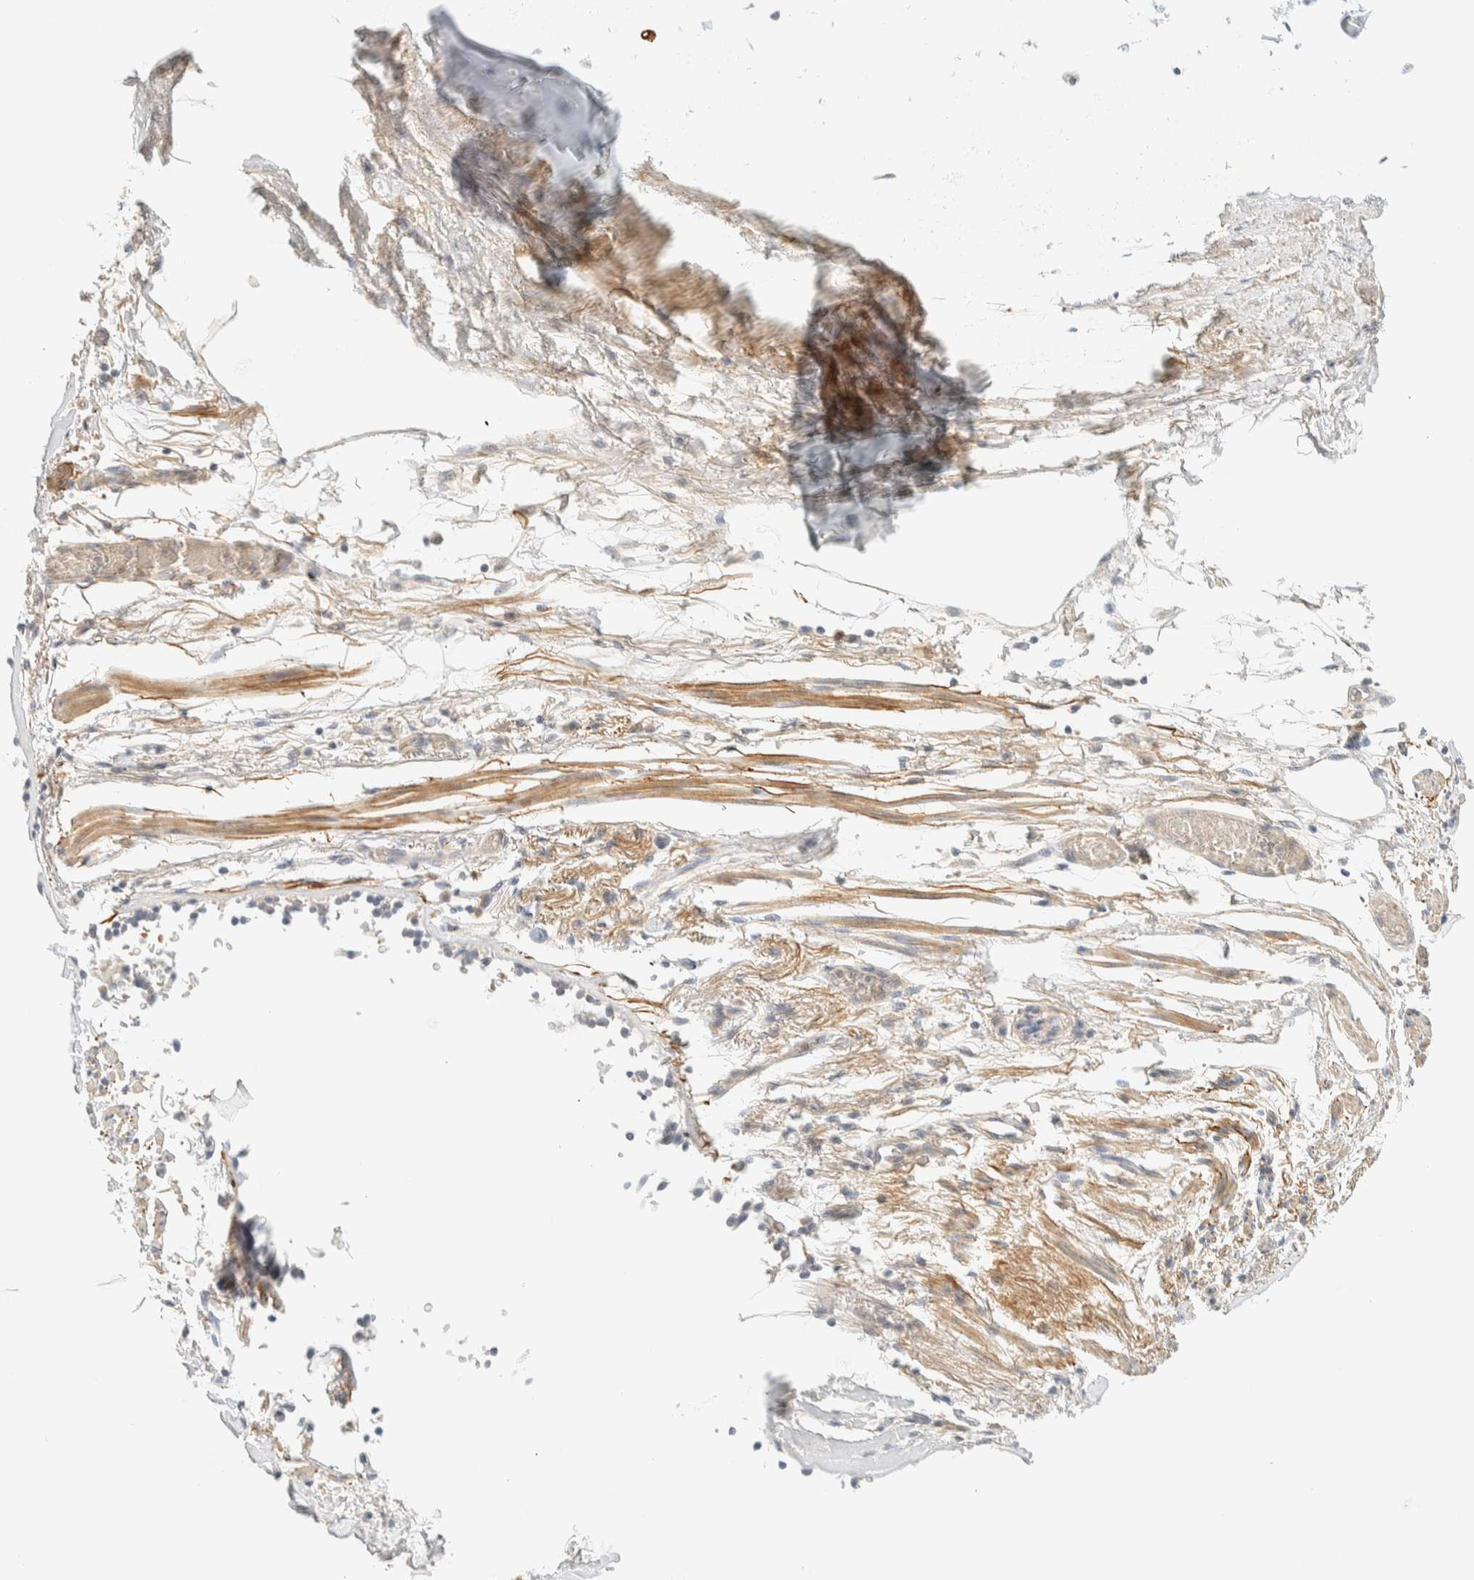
{"staining": {"intensity": "weak", "quantity": ">75%", "location": "cytoplasmic/membranous"}, "tissue": "adipose tissue", "cell_type": "Adipocytes", "image_type": "normal", "snomed": [{"axis": "morphology", "description": "Normal tissue, NOS"}, {"axis": "topography", "description": "Cartilage tissue"}, {"axis": "topography", "description": "Lung"}], "caption": "An image showing weak cytoplasmic/membranous positivity in about >75% of adipocytes in unremarkable adipose tissue, as visualized by brown immunohistochemical staining.", "gene": "TNK1", "patient": {"sex": "female", "age": 77}}